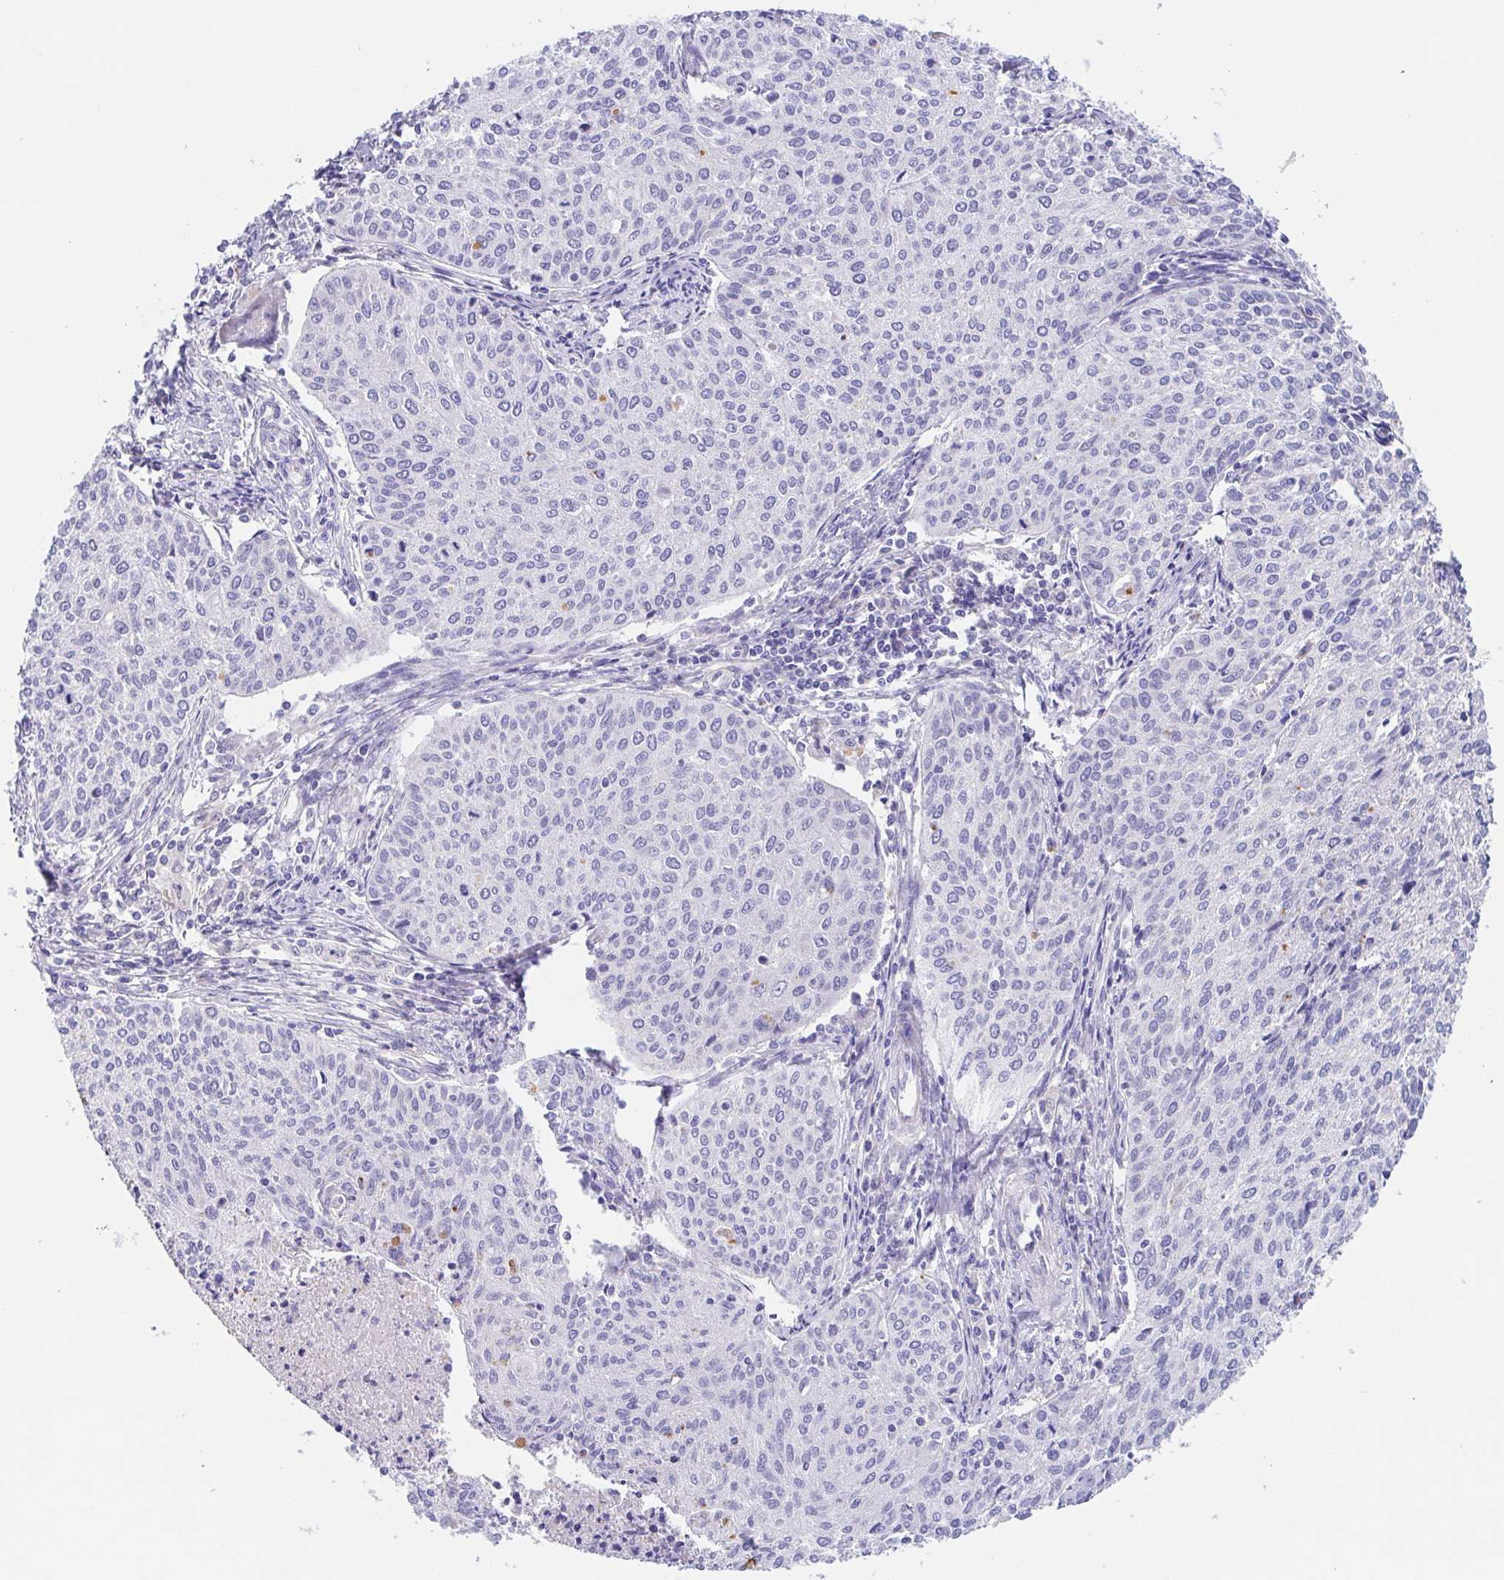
{"staining": {"intensity": "negative", "quantity": "none", "location": "none"}, "tissue": "cervical cancer", "cell_type": "Tumor cells", "image_type": "cancer", "snomed": [{"axis": "morphology", "description": "Squamous cell carcinoma, NOS"}, {"axis": "topography", "description": "Cervix"}], "caption": "This is an immunohistochemistry (IHC) histopathology image of cervical cancer. There is no expression in tumor cells.", "gene": "SCG3", "patient": {"sex": "female", "age": 38}}